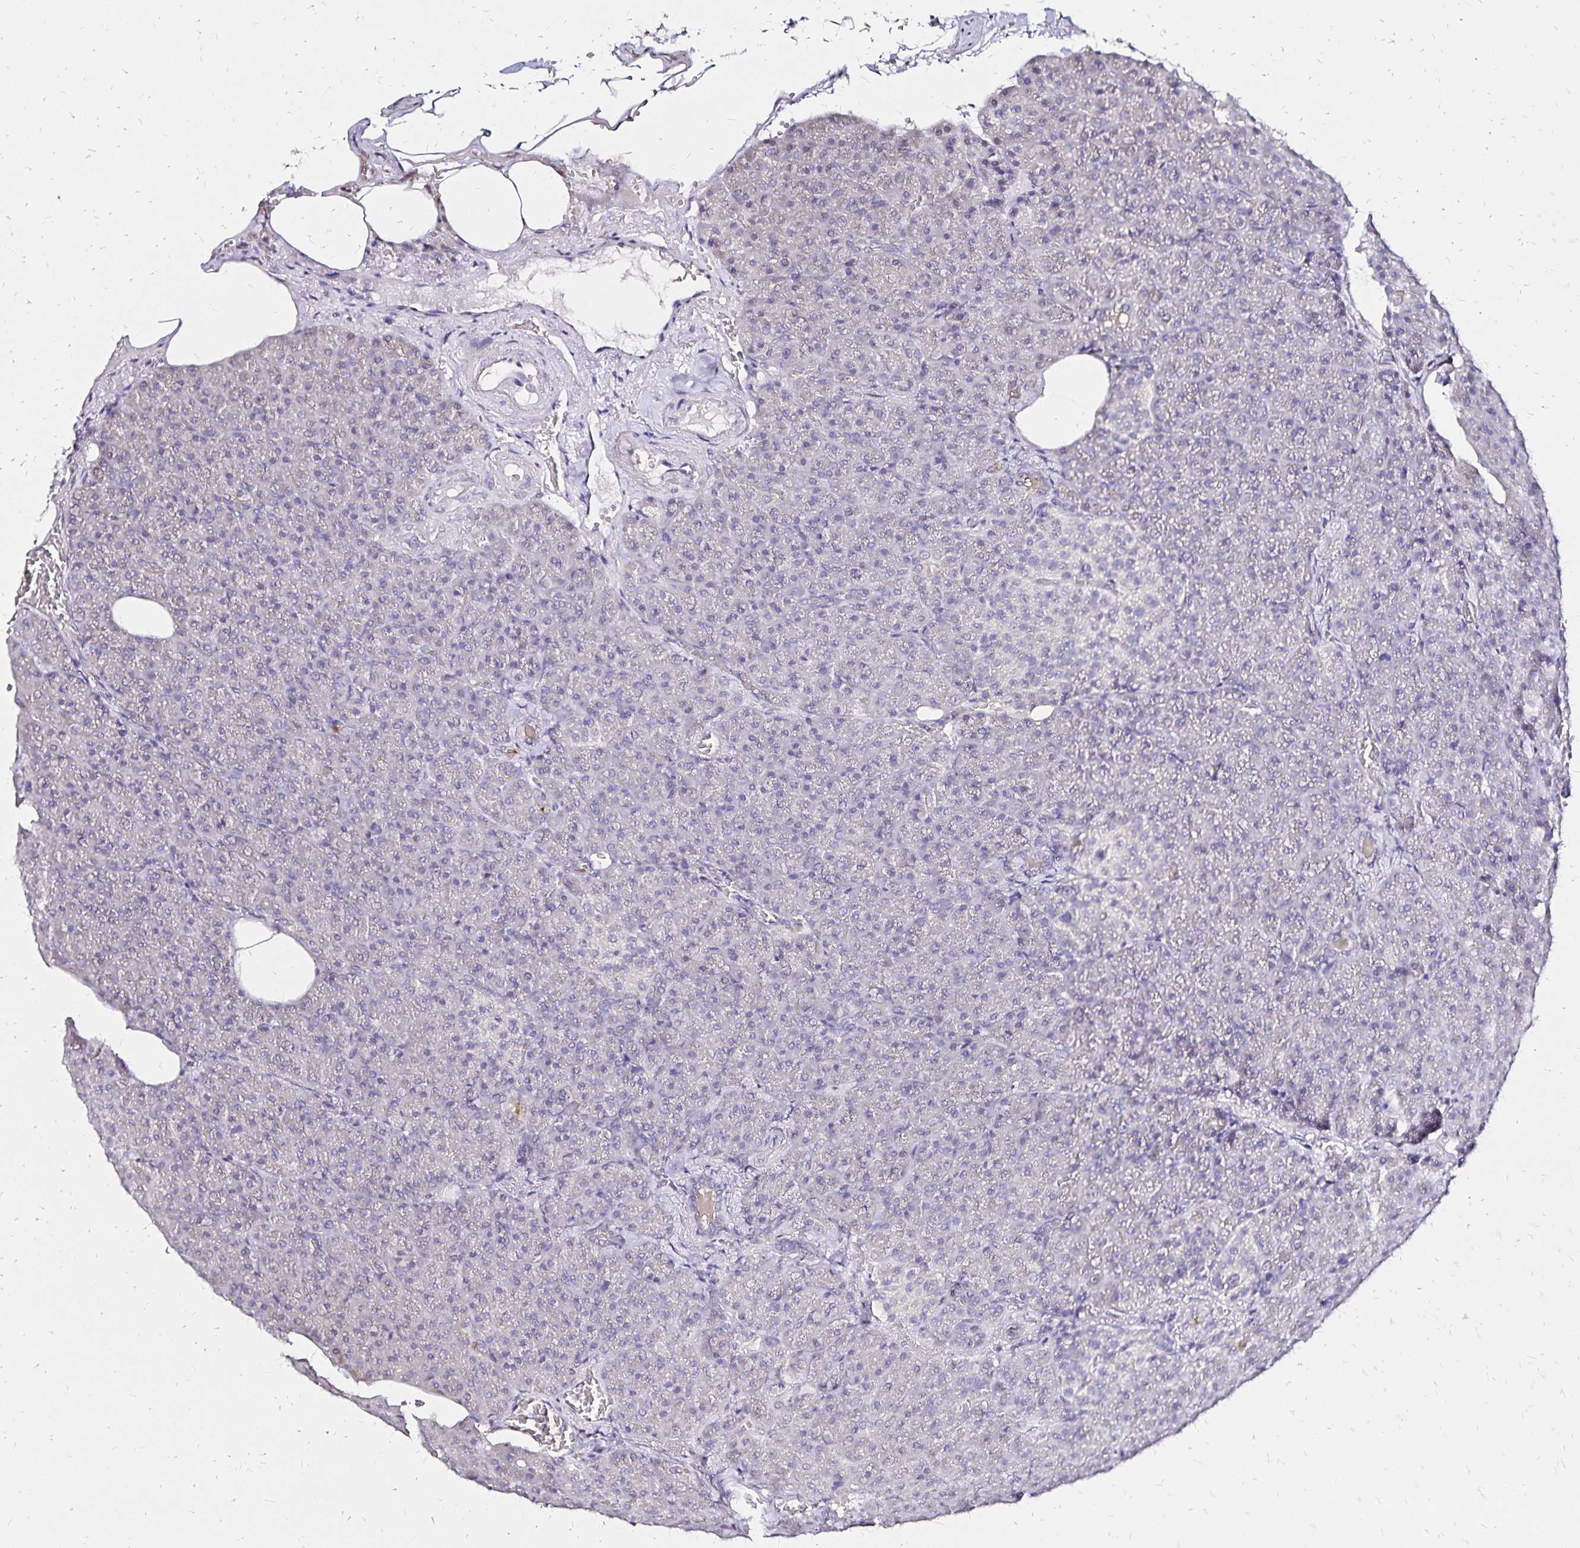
{"staining": {"intensity": "negative", "quantity": "none", "location": "none"}, "tissue": "pancreas", "cell_type": "Exocrine glandular cells", "image_type": "normal", "snomed": [{"axis": "morphology", "description": "Normal tissue, NOS"}, {"axis": "topography", "description": "Pancreas"}], "caption": "The micrograph shows no staining of exocrine glandular cells in unremarkable pancreas.", "gene": "SLC5A1", "patient": {"sex": "female", "age": 74}}